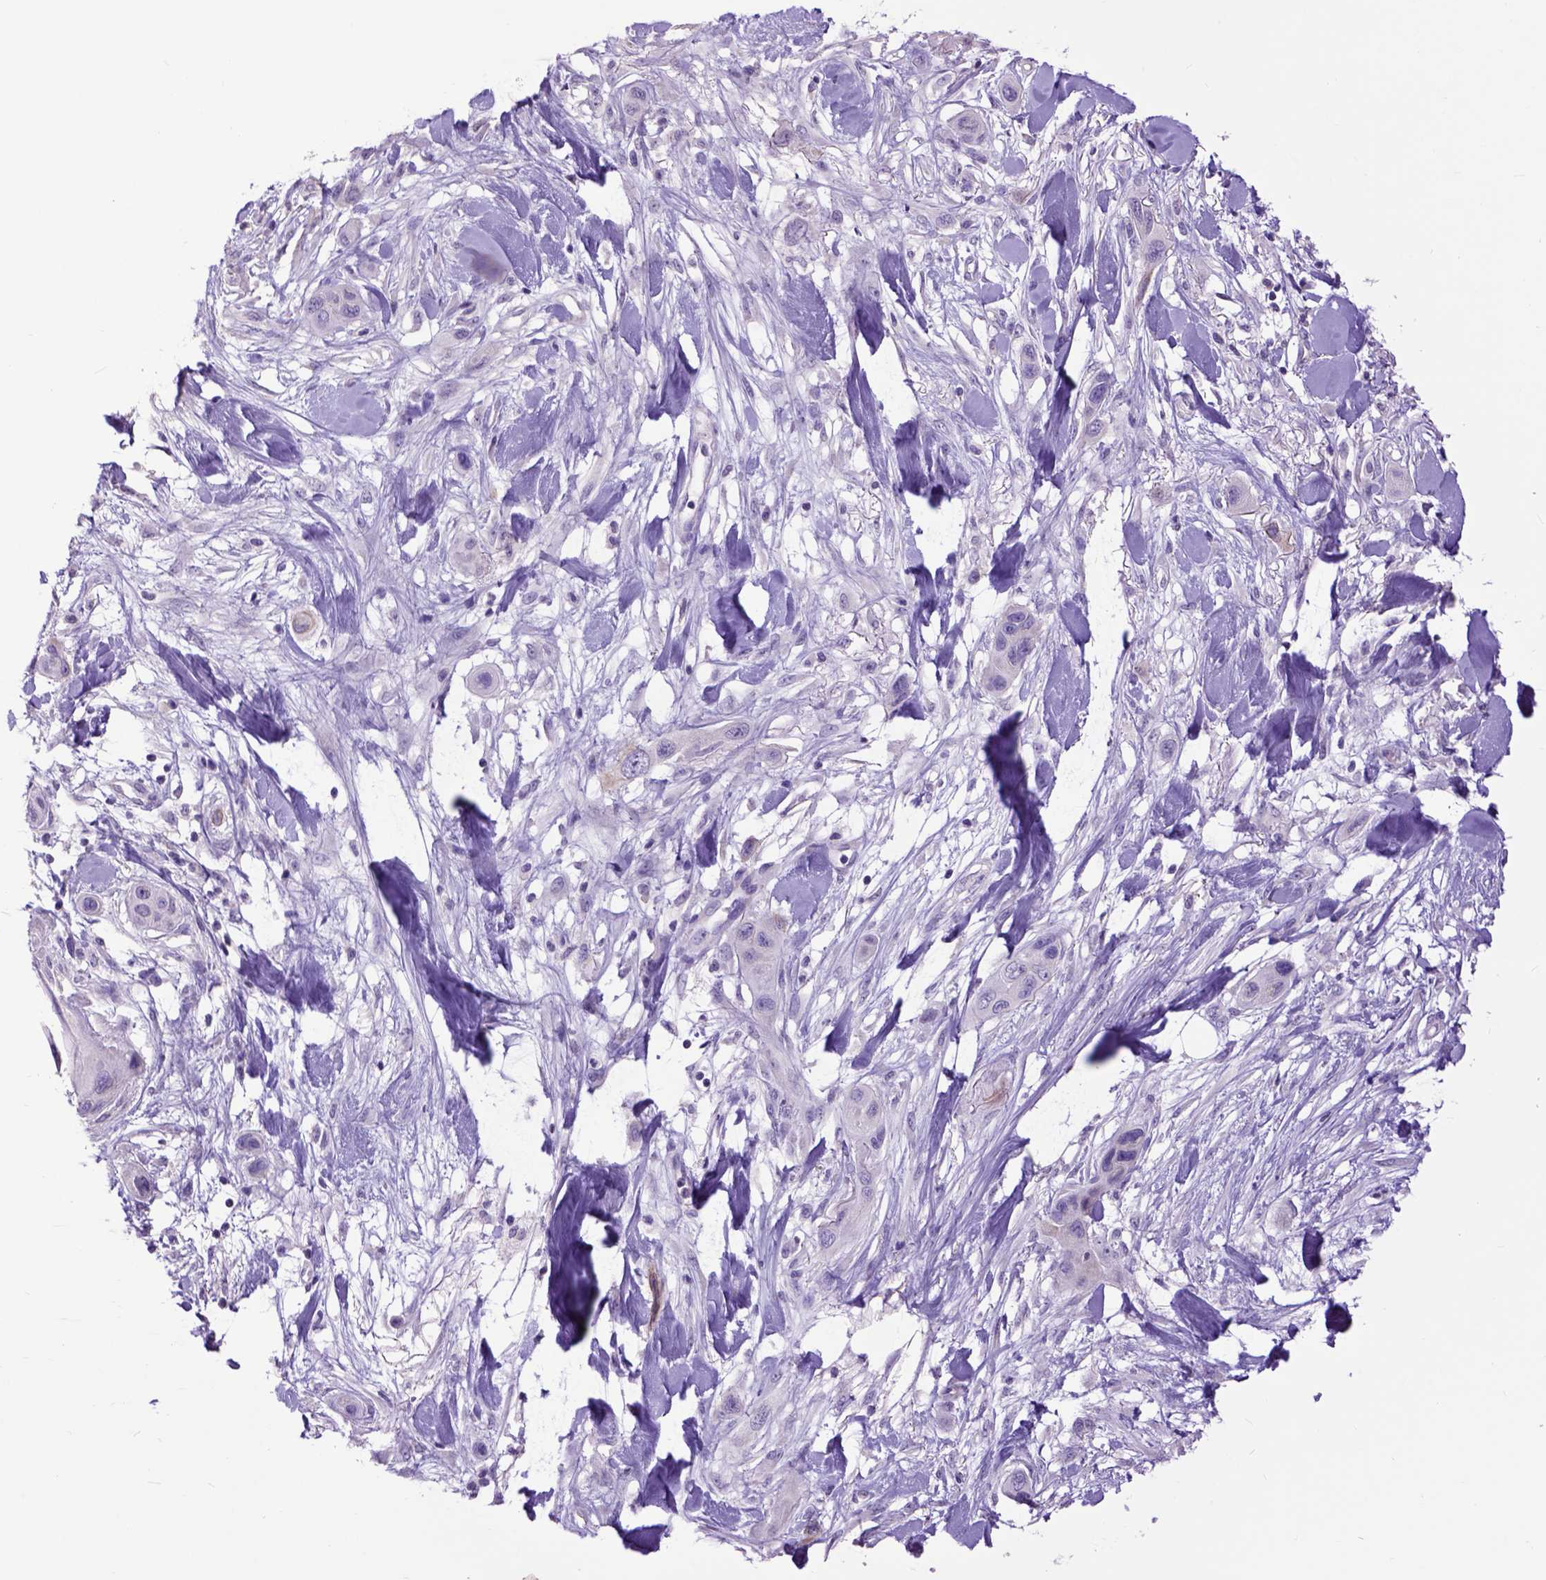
{"staining": {"intensity": "negative", "quantity": "none", "location": "none"}, "tissue": "skin cancer", "cell_type": "Tumor cells", "image_type": "cancer", "snomed": [{"axis": "morphology", "description": "Squamous cell carcinoma, NOS"}, {"axis": "topography", "description": "Skin"}], "caption": "Immunohistochemistry micrograph of human skin cancer (squamous cell carcinoma) stained for a protein (brown), which reveals no positivity in tumor cells.", "gene": "RAB25", "patient": {"sex": "male", "age": 79}}